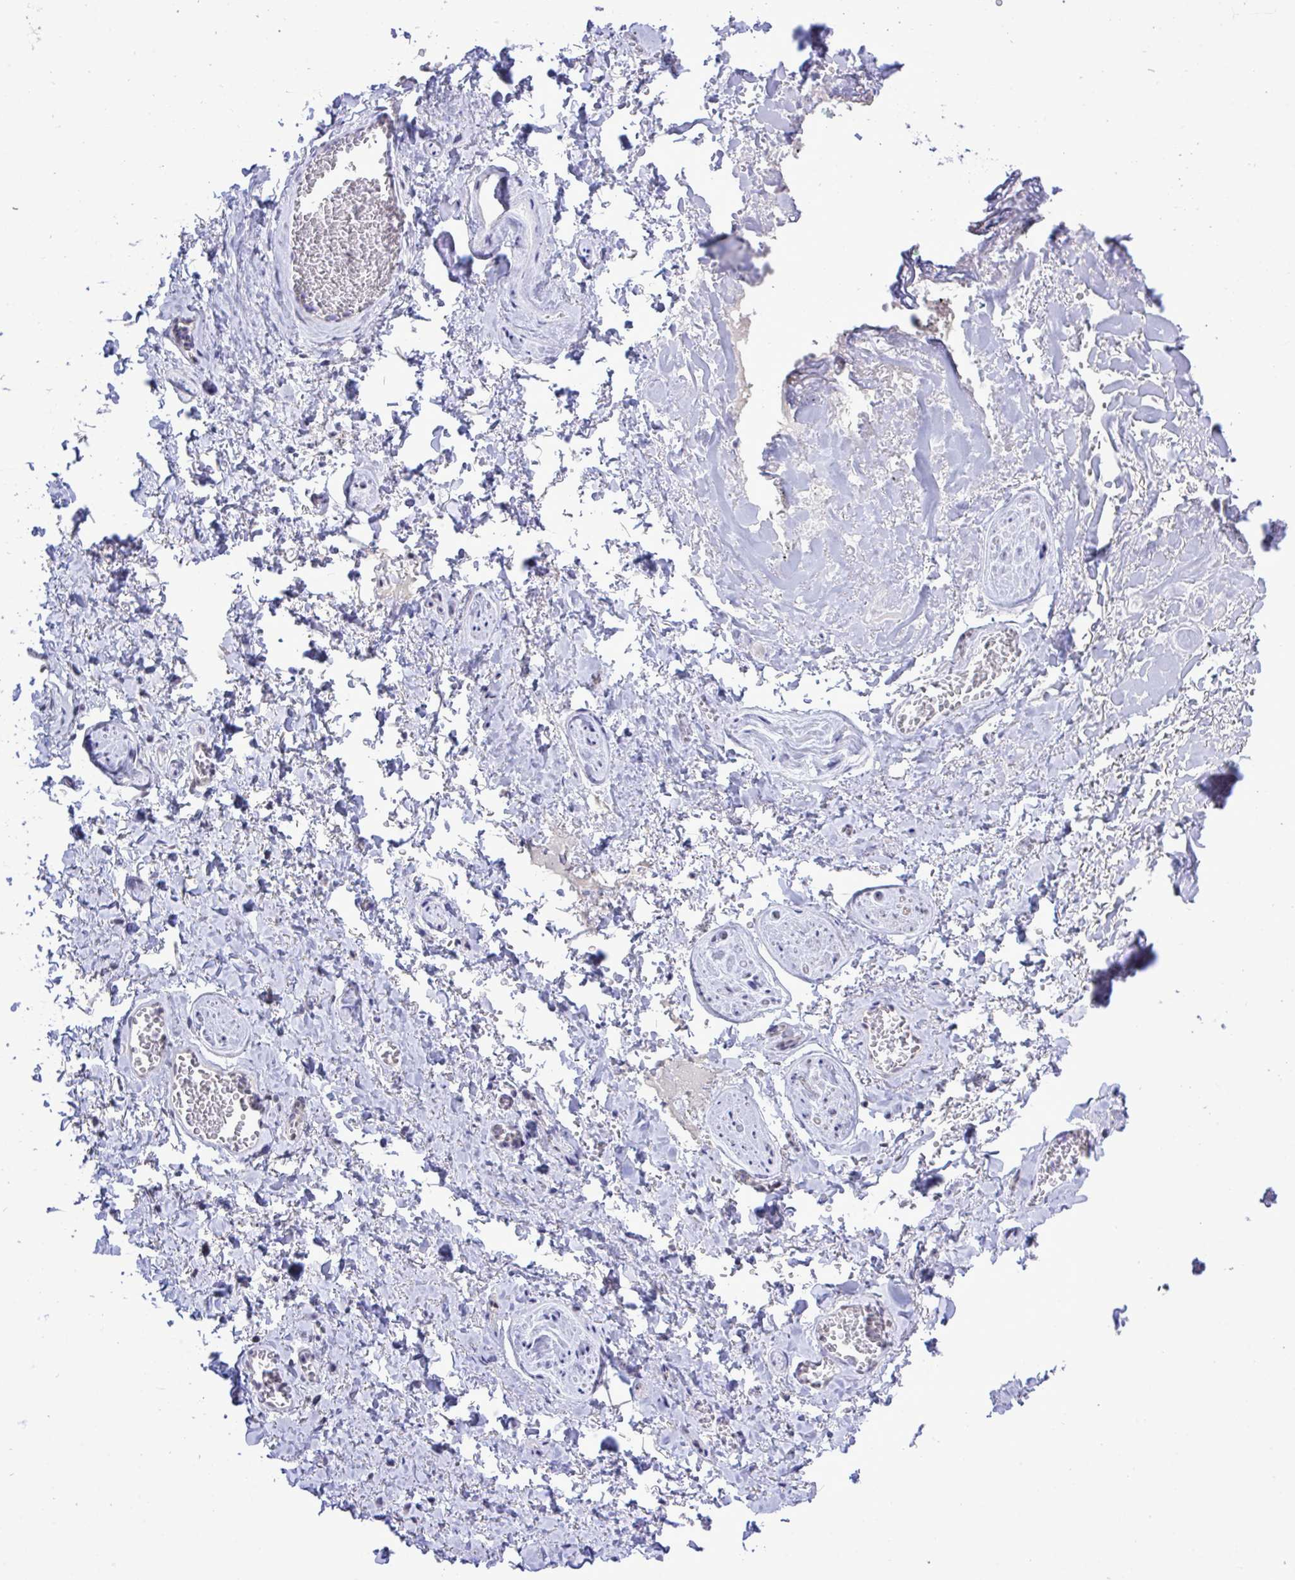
{"staining": {"intensity": "negative", "quantity": "none", "location": "none"}, "tissue": "adipose tissue", "cell_type": "Adipocytes", "image_type": "normal", "snomed": [{"axis": "morphology", "description": "Normal tissue, NOS"}, {"axis": "topography", "description": "Vulva"}, {"axis": "topography", "description": "Peripheral nerve tissue"}], "caption": "Normal adipose tissue was stained to show a protein in brown. There is no significant staining in adipocytes. (Brightfield microscopy of DAB immunohistochemistry (IHC) at high magnification).", "gene": "ZNF444", "patient": {"sex": "female", "age": 66}}